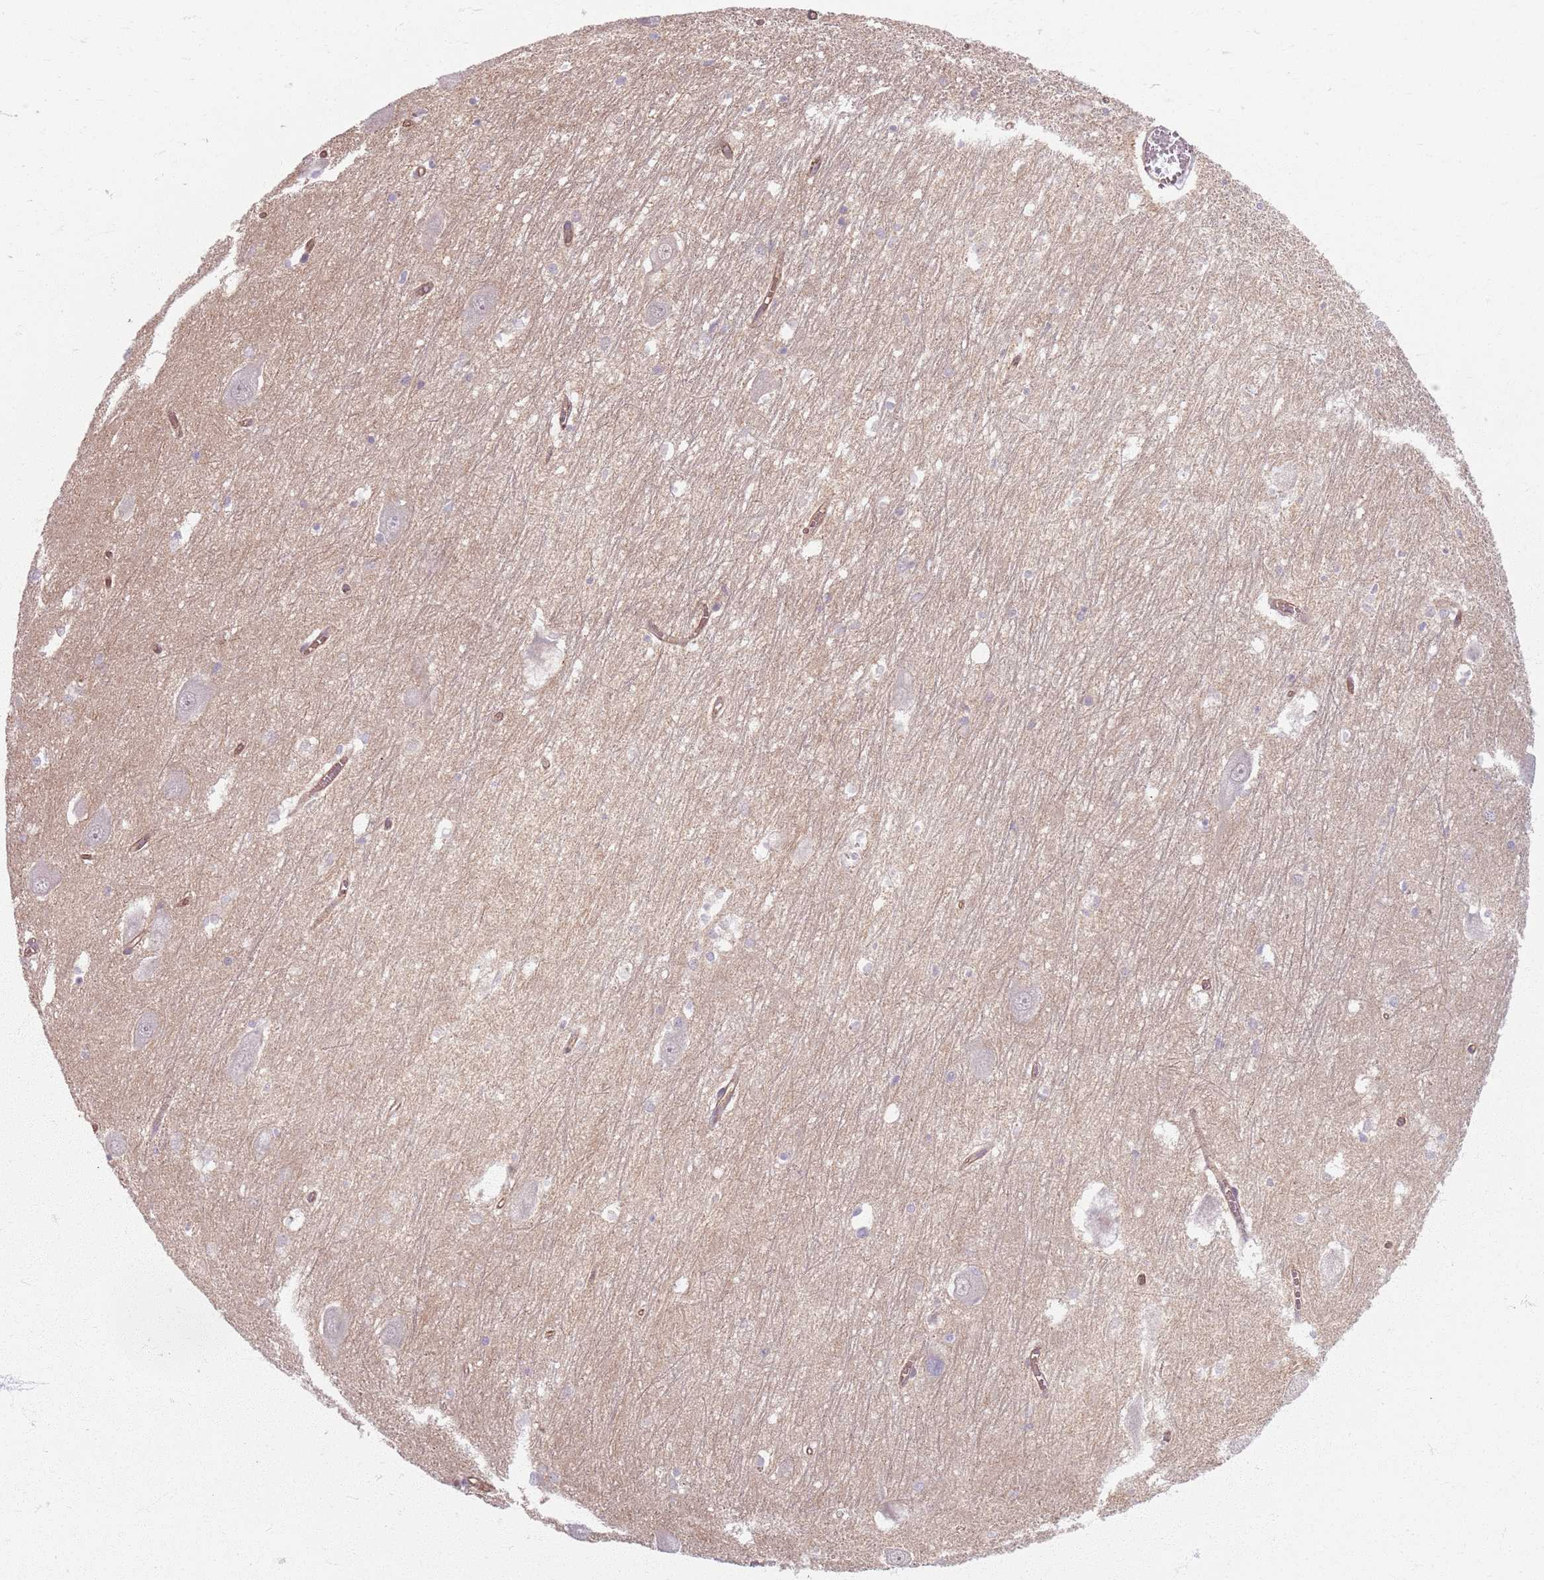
{"staining": {"intensity": "negative", "quantity": "none", "location": "none"}, "tissue": "hippocampus", "cell_type": "Glial cells", "image_type": "normal", "snomed": [{"axis": "morphology", "description": "Normal tissue, NOS"}, {"axis": "topography", "description": "Hippocampus"}], "caption": "This photomicrograph is of unremarkable hippocampus stained with immunohistochemistry (IHC) to label a protein in brown with the nuclei are counter-stained blue. There is no expression in glial cells. Nuclei are stained in blue.", "gene": "KCNA5", "patient": {"sex": "male", "age": 70}}